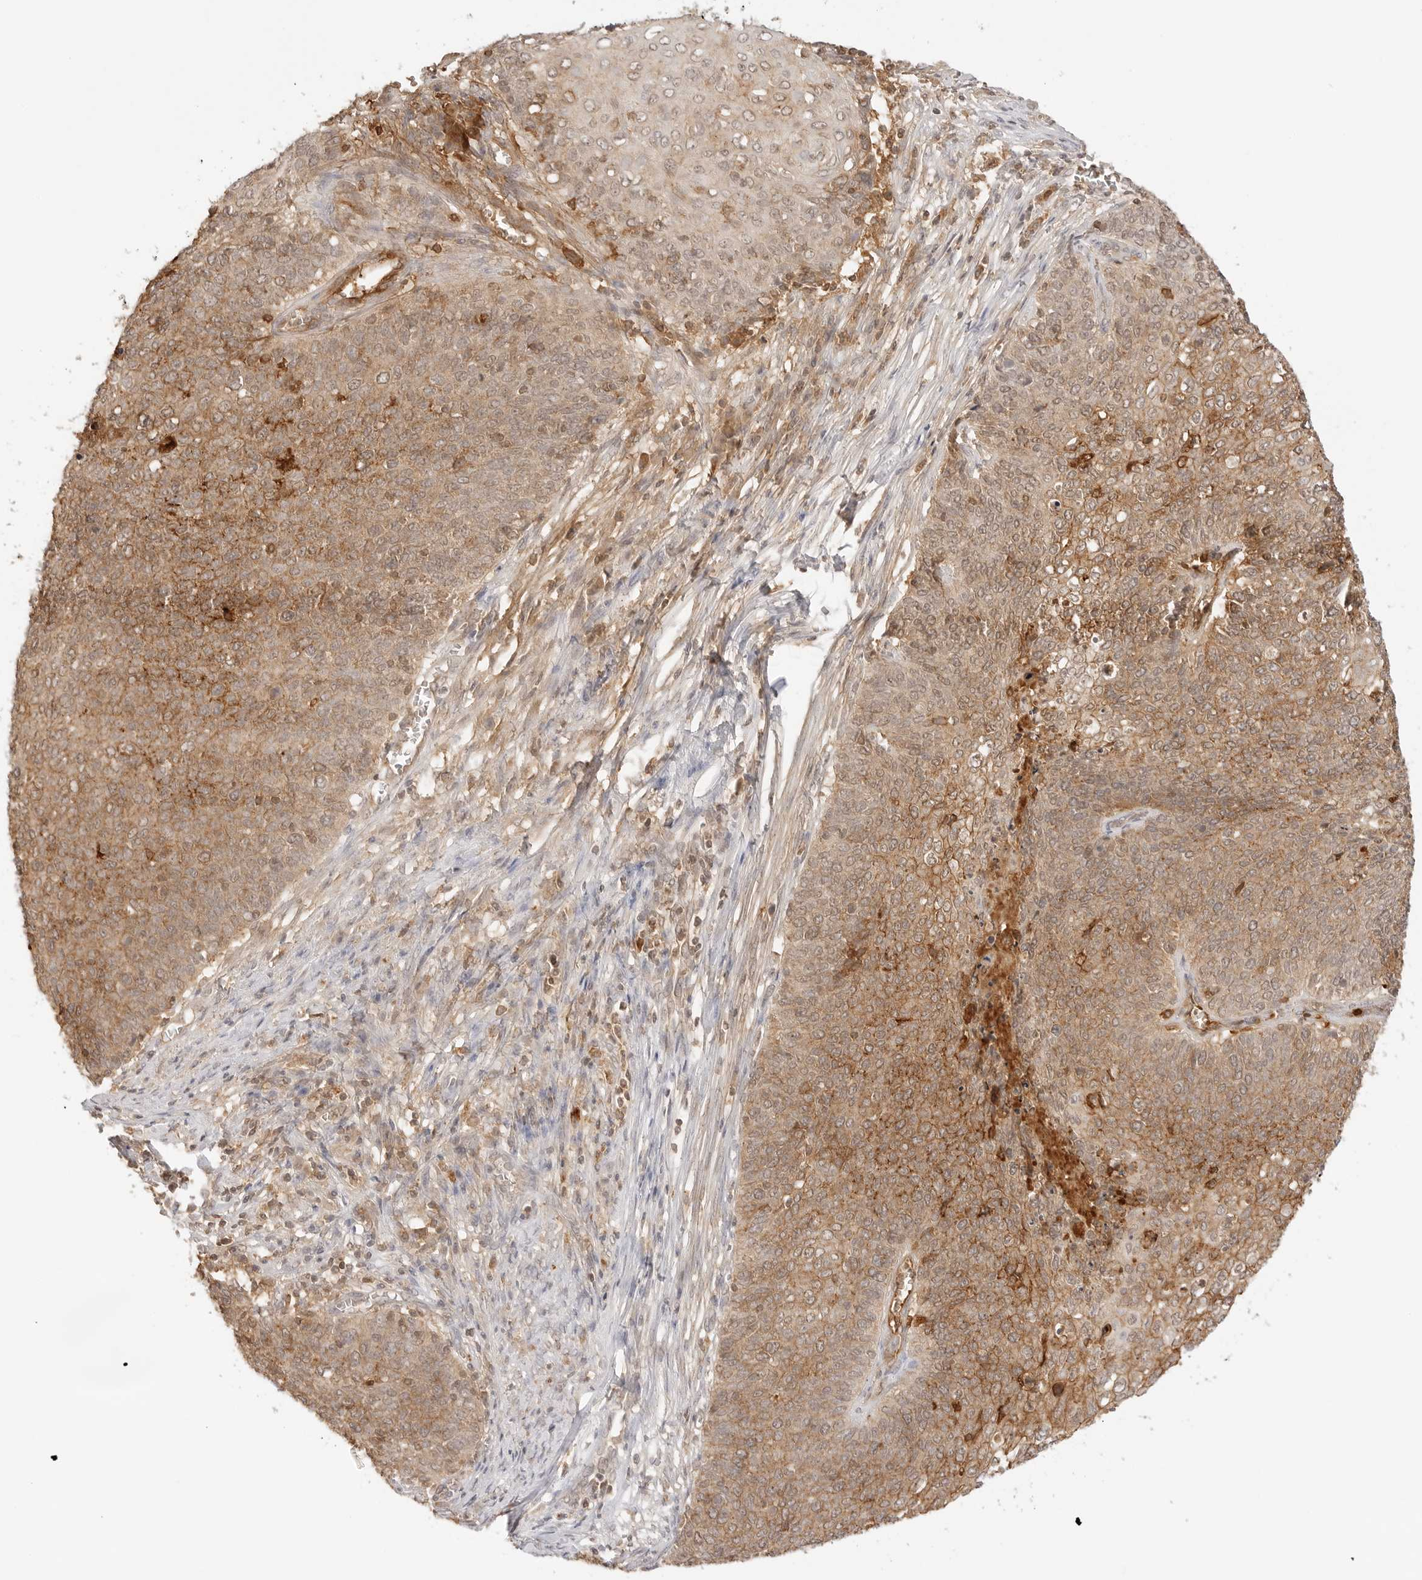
{"staining": {"intensity": "moderate", "quantity": ">75%", "location": "cytoplasmic/membranous"}, "tissue": "cervical cancer", "cell_type": "Tumor cells", "image_type": "cancer", "snomed": [{"axis": "morphology", "description": "Squamous cell carcinoma, NOS"}, {"axis": "topography", "description": "Cervix"}], "caption": "Protein expression analysis of cervical squamous cell carcinoma shows moderate cytoplasmic/membranous expression in about >75% of tumor cells.", "gene": "EPHA1", "patient": {"sex": "female", "age": 39}}